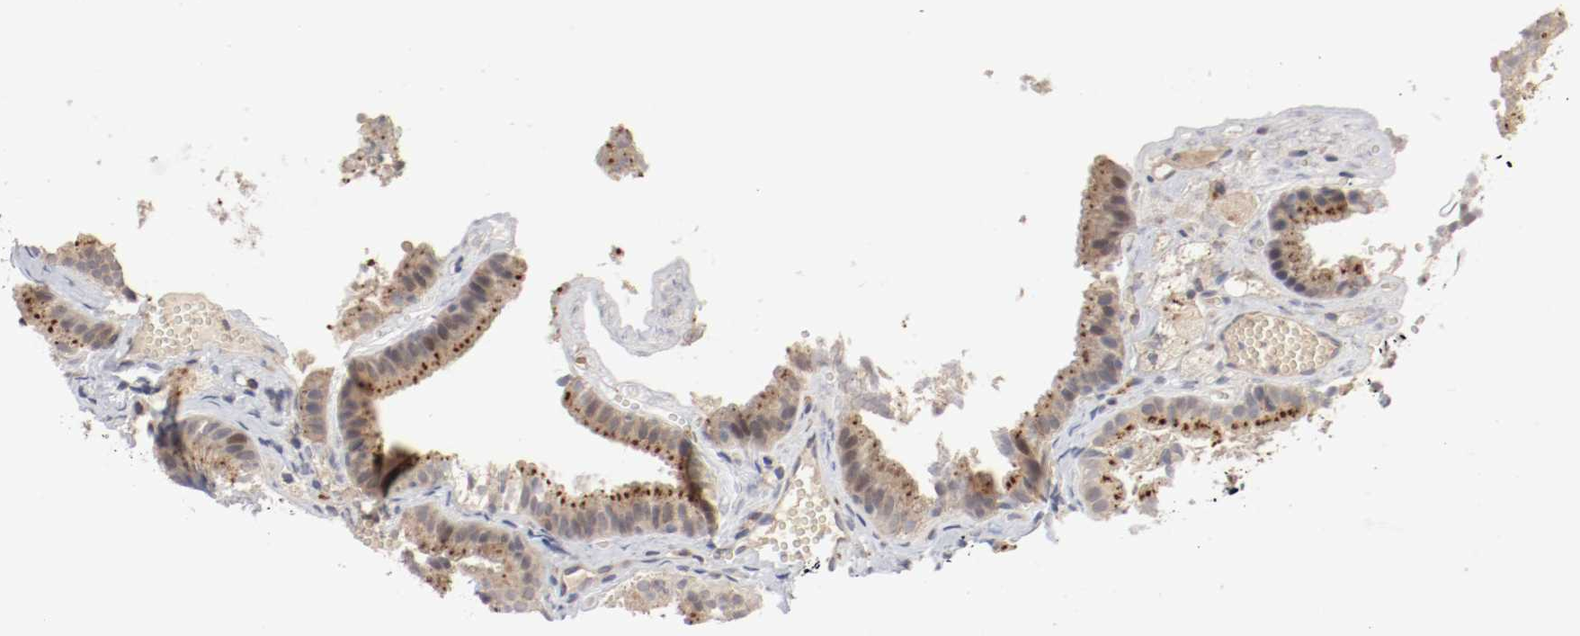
{"staining": {"intensity": "moderate", "quantity": ">75%", "location": "cytoplasmic/membranous"}, "tissue": "gallbladder", "cell_type": "Glandular cells", "image_type": "normal", "snomed": [{"axis": "morphology", "description": "Normal tissue, NOS"}, {"axis": "topography", "description": "Gallbladder"}], "caption": "A medium amount of moderate cytoplasmic/membranous expression is identified in about >75% of glandular cells in normal gallbladder. (DAB (3,3'-diaminobenzidine) IHC, brown staining for protein, blue staining for nuclei).", "gene": "REN", "patient": {"sex": "female", "age": 24}}